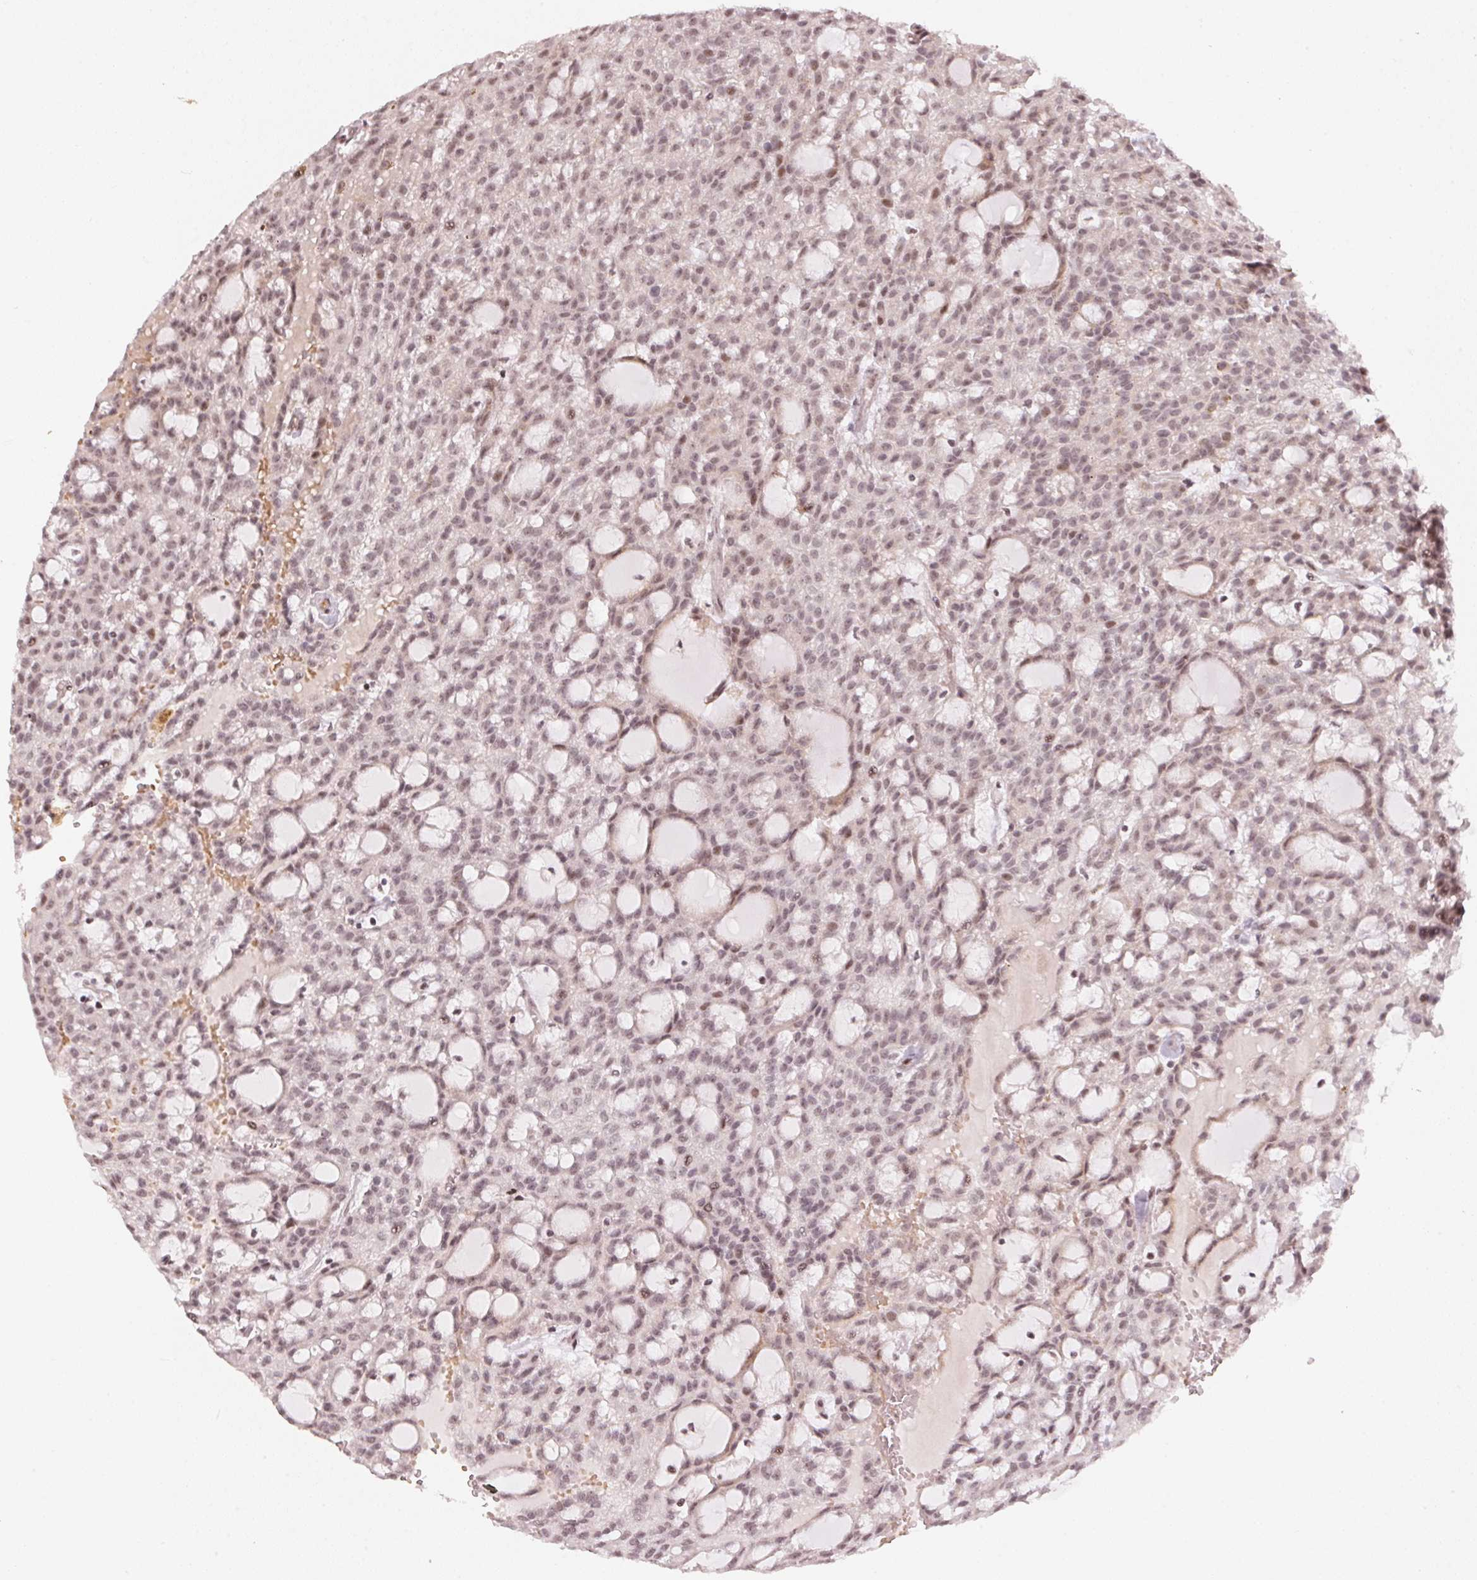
{"staining": {"intensity": "weak", "quantity": ">75%", "location": "nuclear"}, "tissue": "renal cancer", "cell_type": "Tumor cells", "image_type": "cancer", "snomed": [{"axis": "morphology", "description": "Adenocarcinoma, NOS"}, {"axis": "topography", "description": "Kidney"}], "caption": "Tumor cells show low levels of weak nuclear staining in about >75% of cells in human renal cancer.", "gene": "KAT6A", "patient": {"sex": "male", "age": 63}}